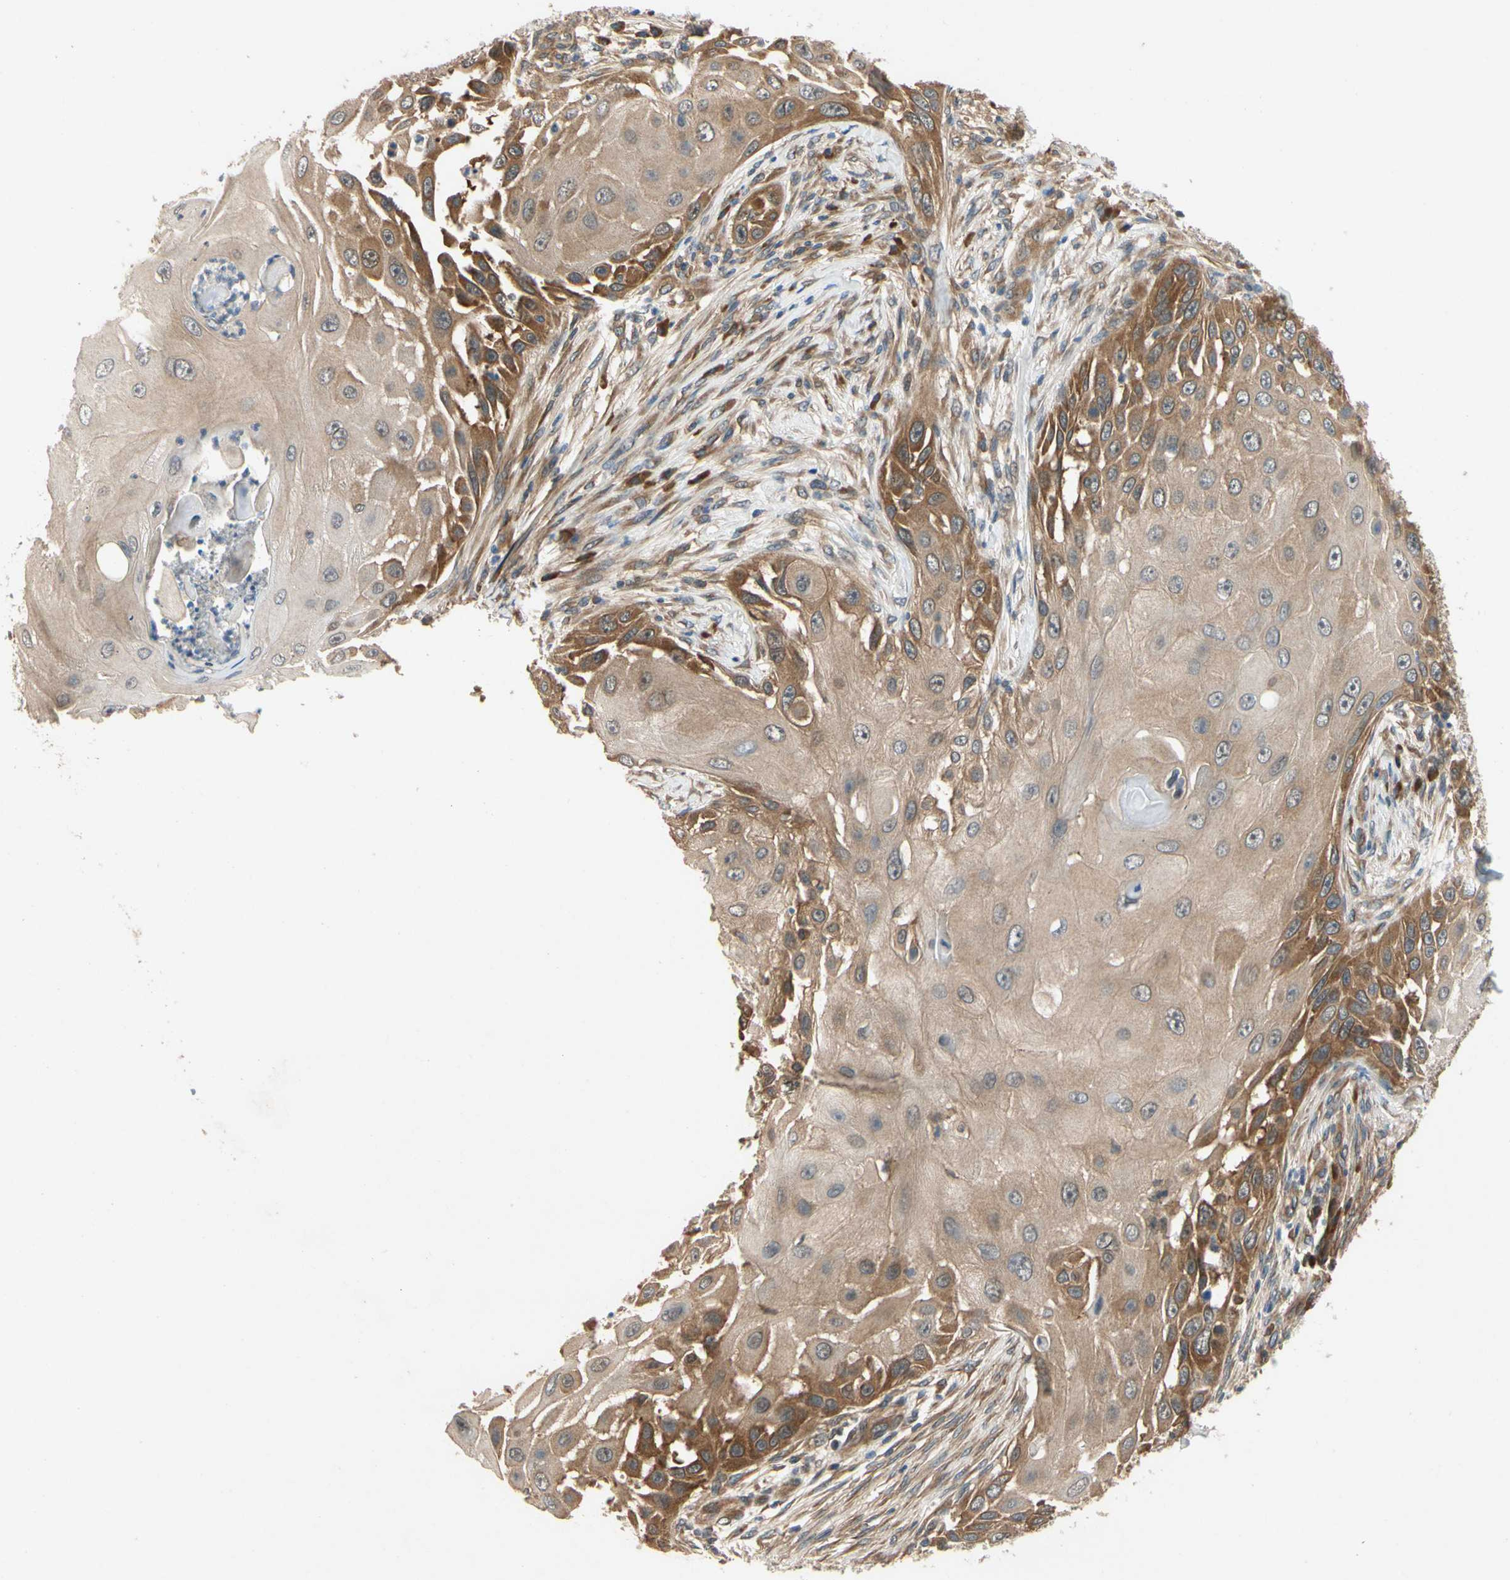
{"staining": {"intensity": "strong", "quantity": "25%-75%", "location": "cytoplasmic/membranous"}, "tissue": "skin cancer", "cell_type": "Tumor cells", "image_type": "cancer", "snomed": [{"axis": "morphology", "description": "Squamous cell carcinoma, NOS"}, {"axis": "topography", "description": "Skin"}], "caption": "The image displays staining of skin cancer, revealing strong cytoplasmic/membranous protein staining (brown color) within tumor cells.", "gene": "TDRP", "patient": {"sex": "female", "age": 44}}